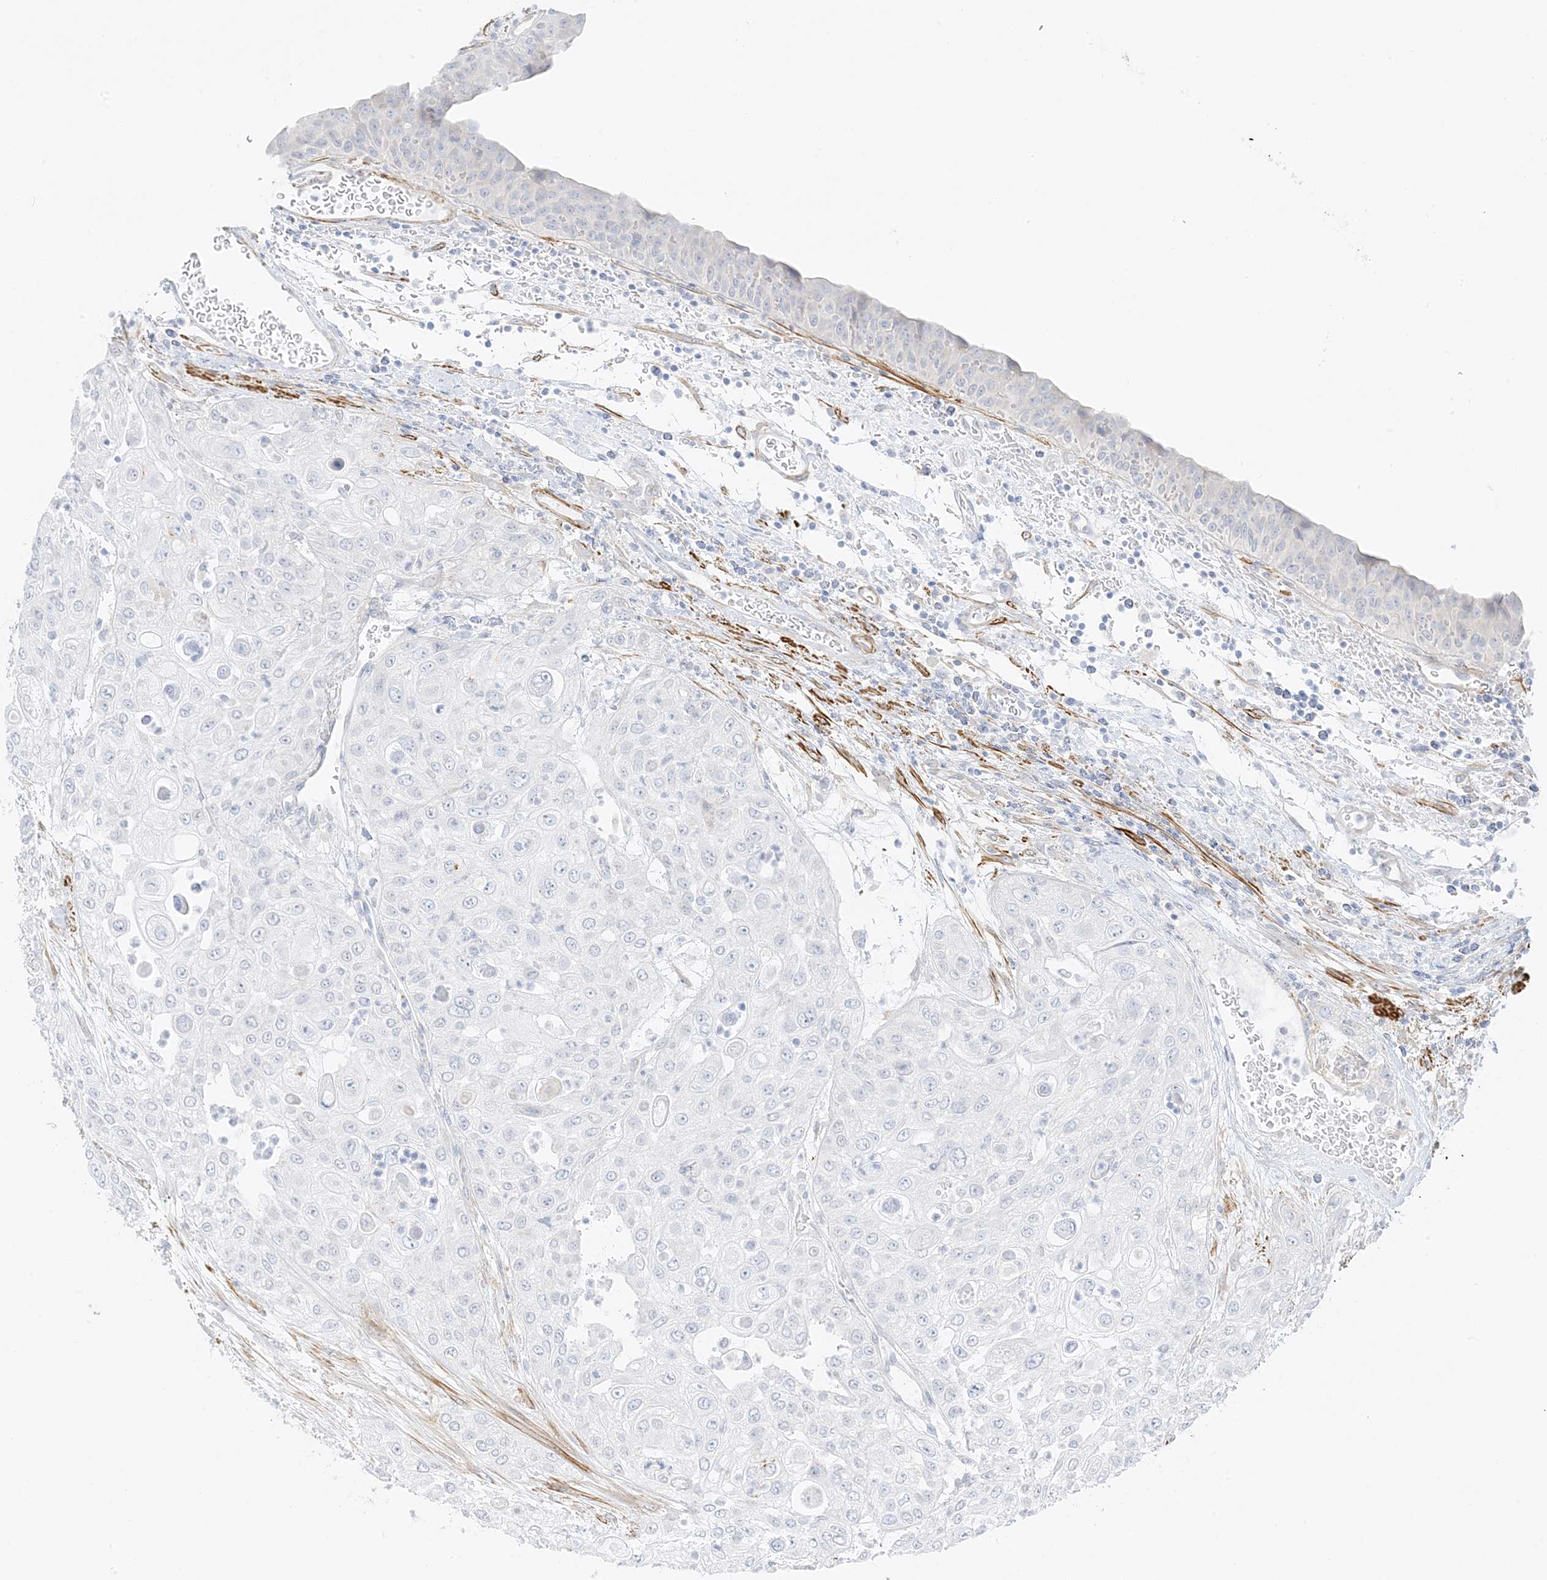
{"staining": {"intensity": "negative", "quantity": "none", "location": "none"}, "tissue": "urothelial cancer", "cell_type": "Tumor cells", "image_type": "cancer", "snomed": [{"axis": "morphology", "description": "Urothelial carcinoma, High grade"}, {"axis": "topography", "description": "Urinary bladder"}], "caption": "Histopathology image shows no significant protein expression in tumor cells of urothelial cancer.", "gene": "SLC22A13", "patient": {"sex": "female", "age": 79}}